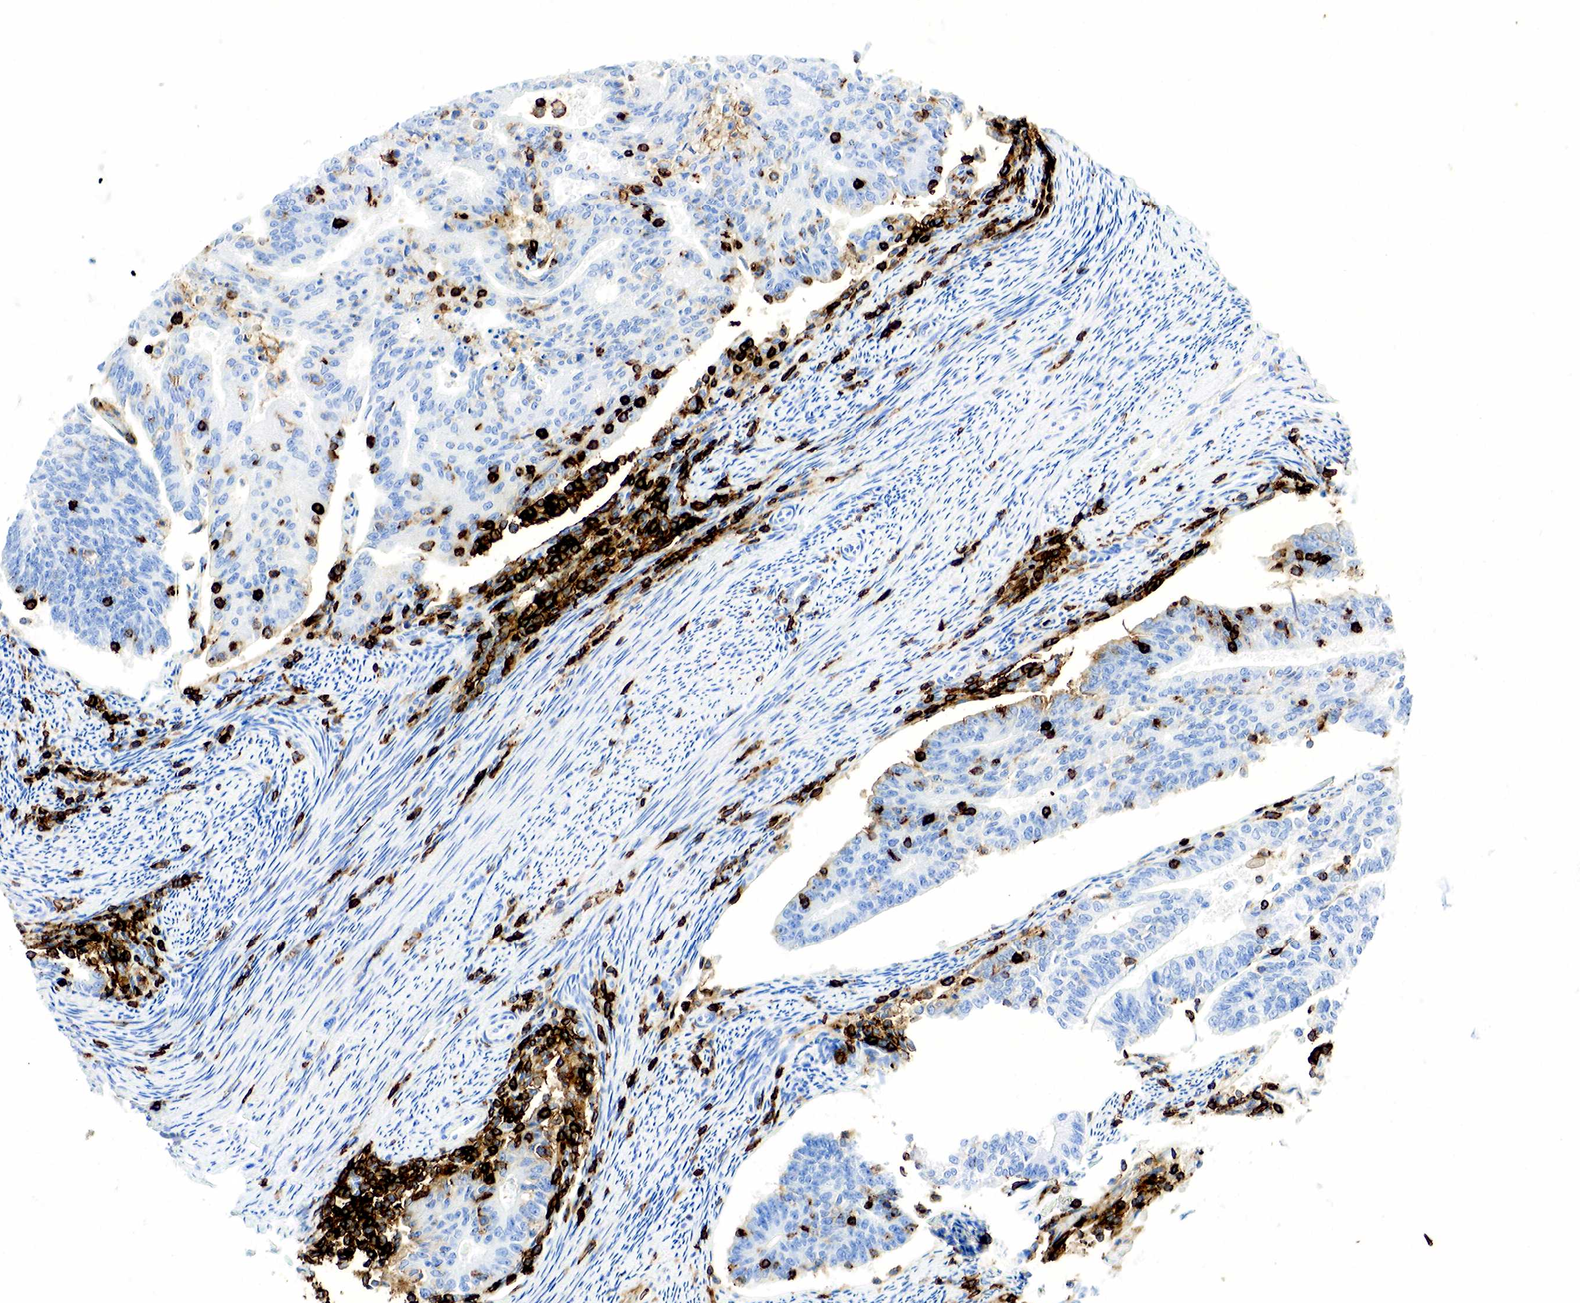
{"staining": {"intensity": "negative", "quantity": "none", "location": "none"}, "tissue": "endometrial cancer", "cell_type": "Tumor cells", "image_type": "cancer", "snomed": [{"axis": "morphology", "description": "Adenocarcinoma, NOS"}, {"axis": "topography", "description": "Endometrium"}], "caption": "DAB (3,3'-diaminobenzidine) immunohistochemical staining of human endometrial cancer (adenocarcinoma) demonstrates no significant positivity in tumor cells.", "gene": "PTPRC", "patient": {"sex": "female", "age": 56}}